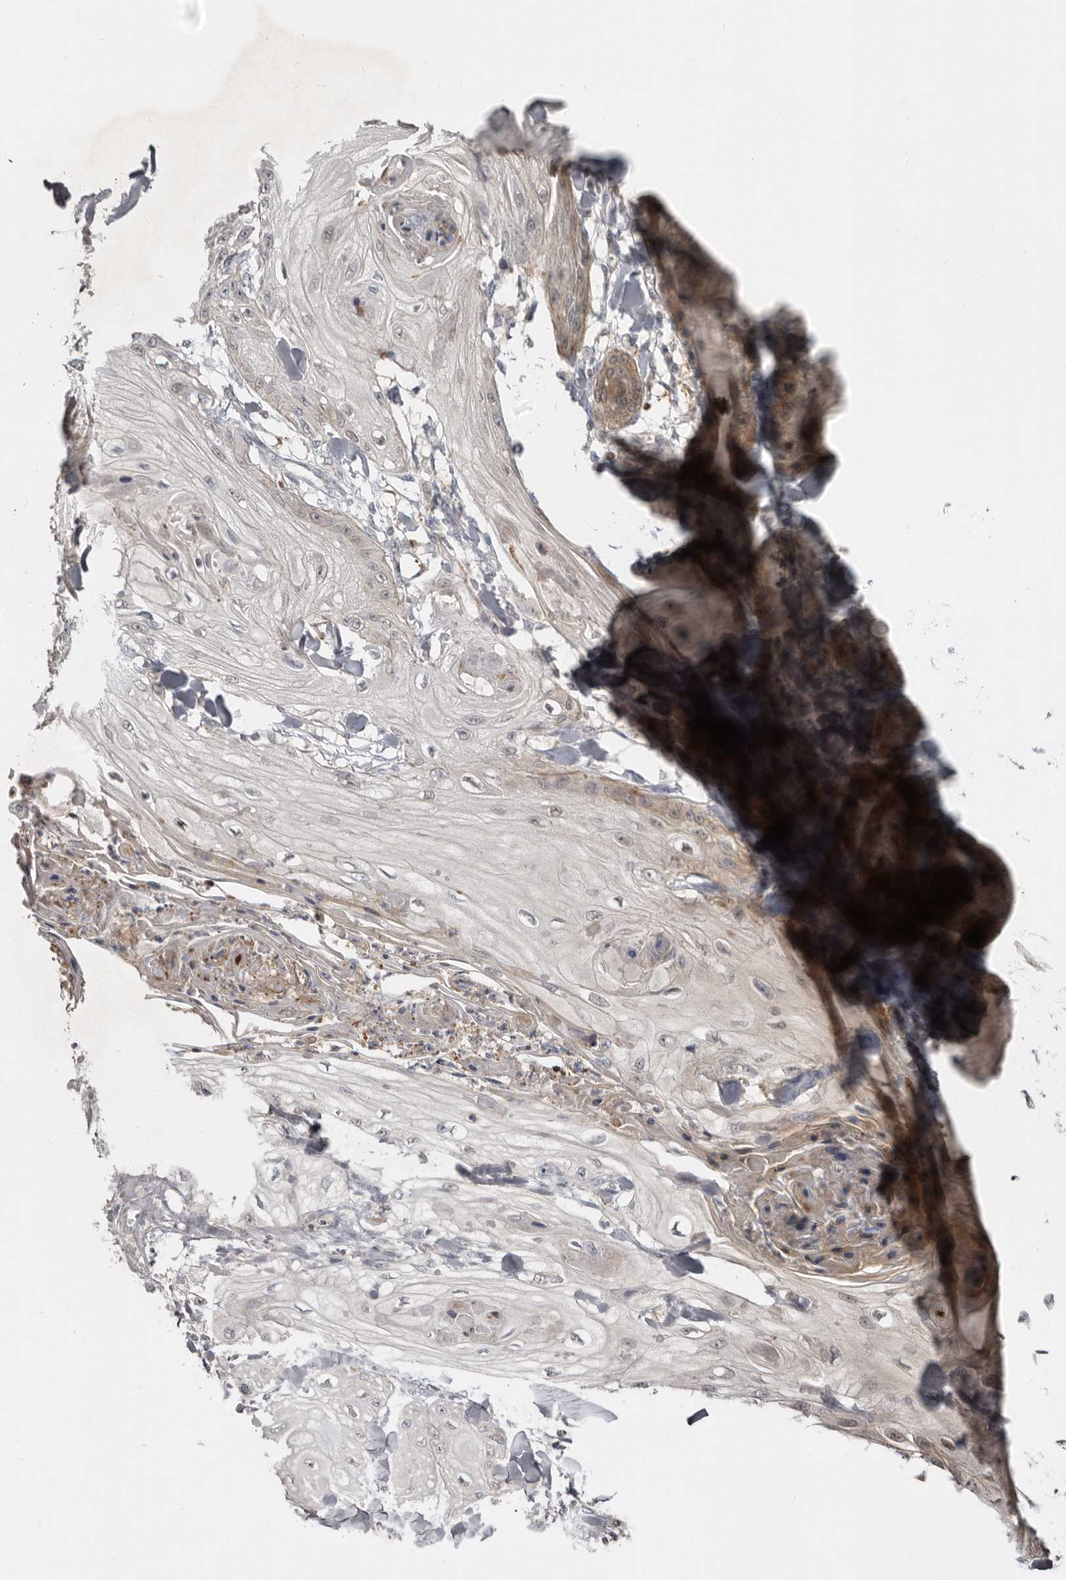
{"staining": {"intensity": "negative", "quantity": "none", "location": "none"}, "tissue": "skin cancer", "cell_type": "Tumor cells", "image_type": "cancer", "snomed": [{"axis": "morphology", "description": "Squamous cell carcinoma, NOS"}, {"axis": "topography", "description": "Skin"}], "caption": "Immunohistochemical staining of human skin cancer (squamous cell carcinoma) shows no significant expression in tumor cells.", "gene": "RBKS", "patient": {"sex": "male", "age": 74}}